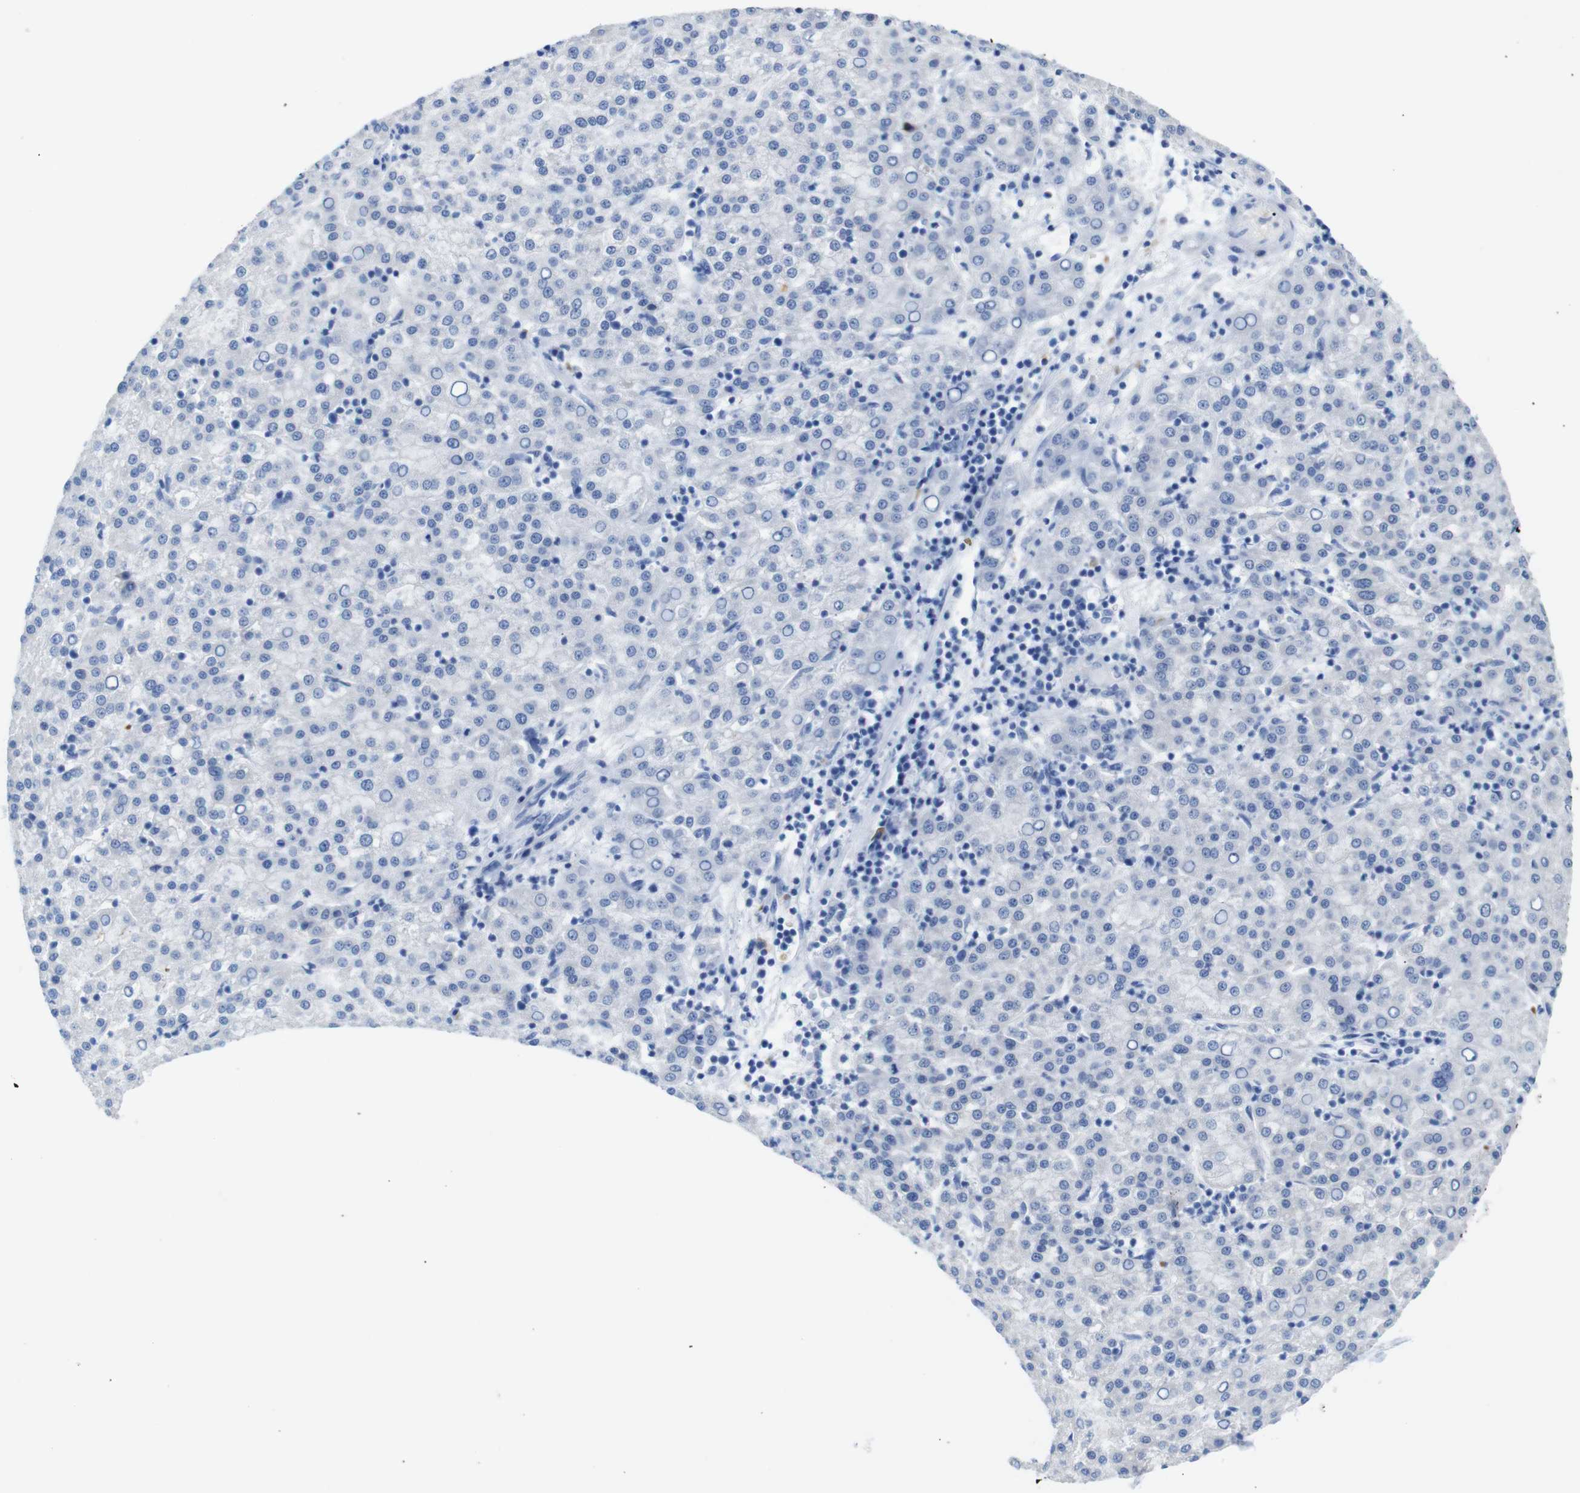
{"staining": {"intensity": "negative", "quantity": "none", "location": "none"}, "tissue": "liver cancer", "cell_type": "Tumor cells", "image_type": "cancer", "snomed": [{"axis": "morphology", "description": "Carcinoma, Hepatocellular, NOS"}, {"axis": "topography", "description": "Liver"}], "caption": "Hepatocellular carcinoma (liver) stained for a protein using immunohistochemistry (IHC) shows no staining tumor cells.", "gene": "ERVMER34-1", "patient": {"sex": "female", "age": 58}}